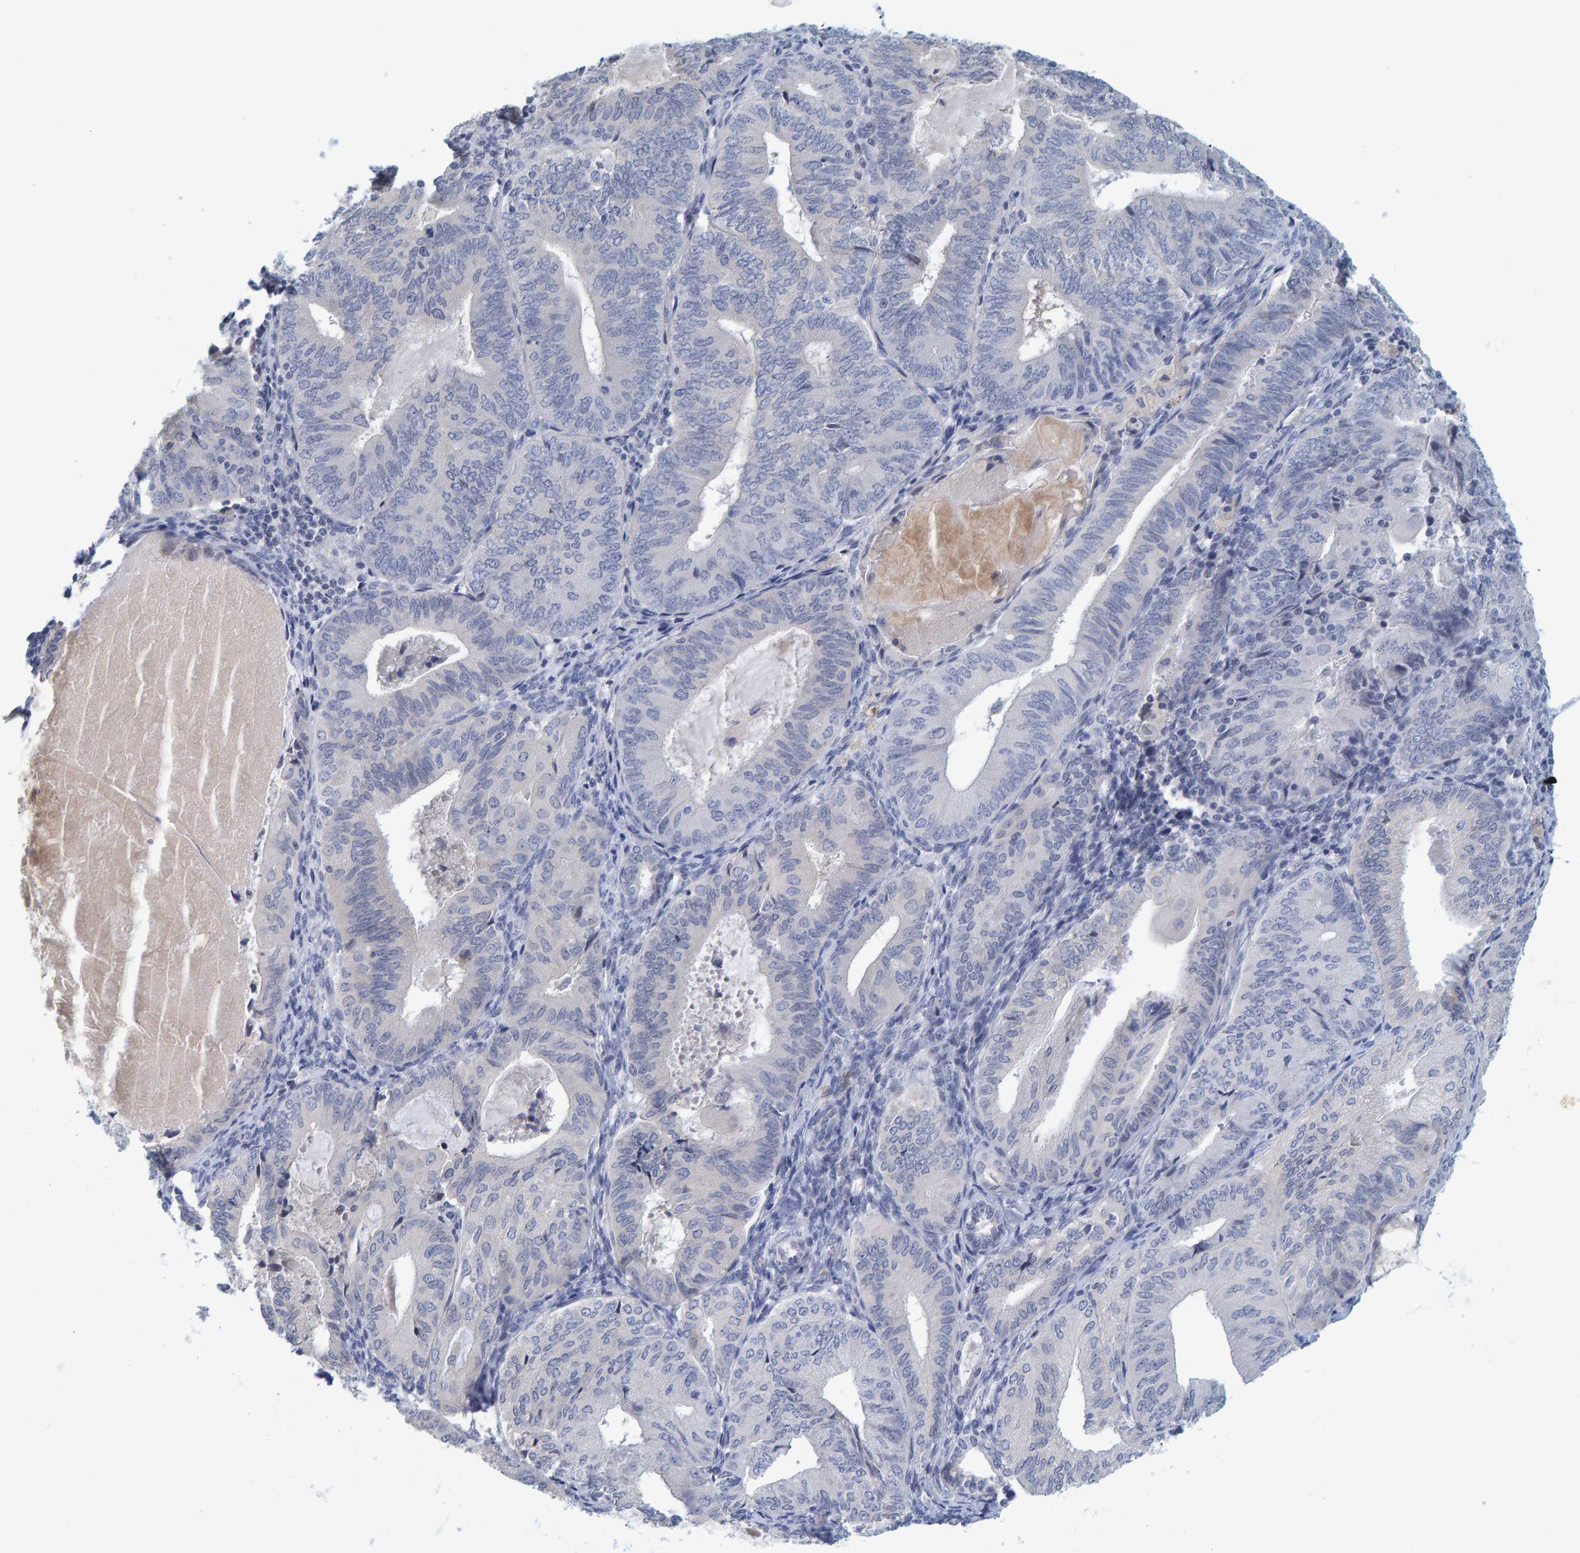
{"staining": {"intensity": "negative", "quantity": "none", "location": "none"}, "tissue": "endometrial cancer", "cell_type": "Tumor cells", "image_type": "cancer", "snomed": [{"axis": "morphology", "description": "Adenocarcinoma, NOS"}, {"axis": "topography", "description": "Endometrium"}], "caption": "A photomicrograph of endometrial adenocarcinoma stained for a protein displays no brown staining in tumor cells.", "gene": "ZNF77", "patient": {"sex": "female", "age": 81}}